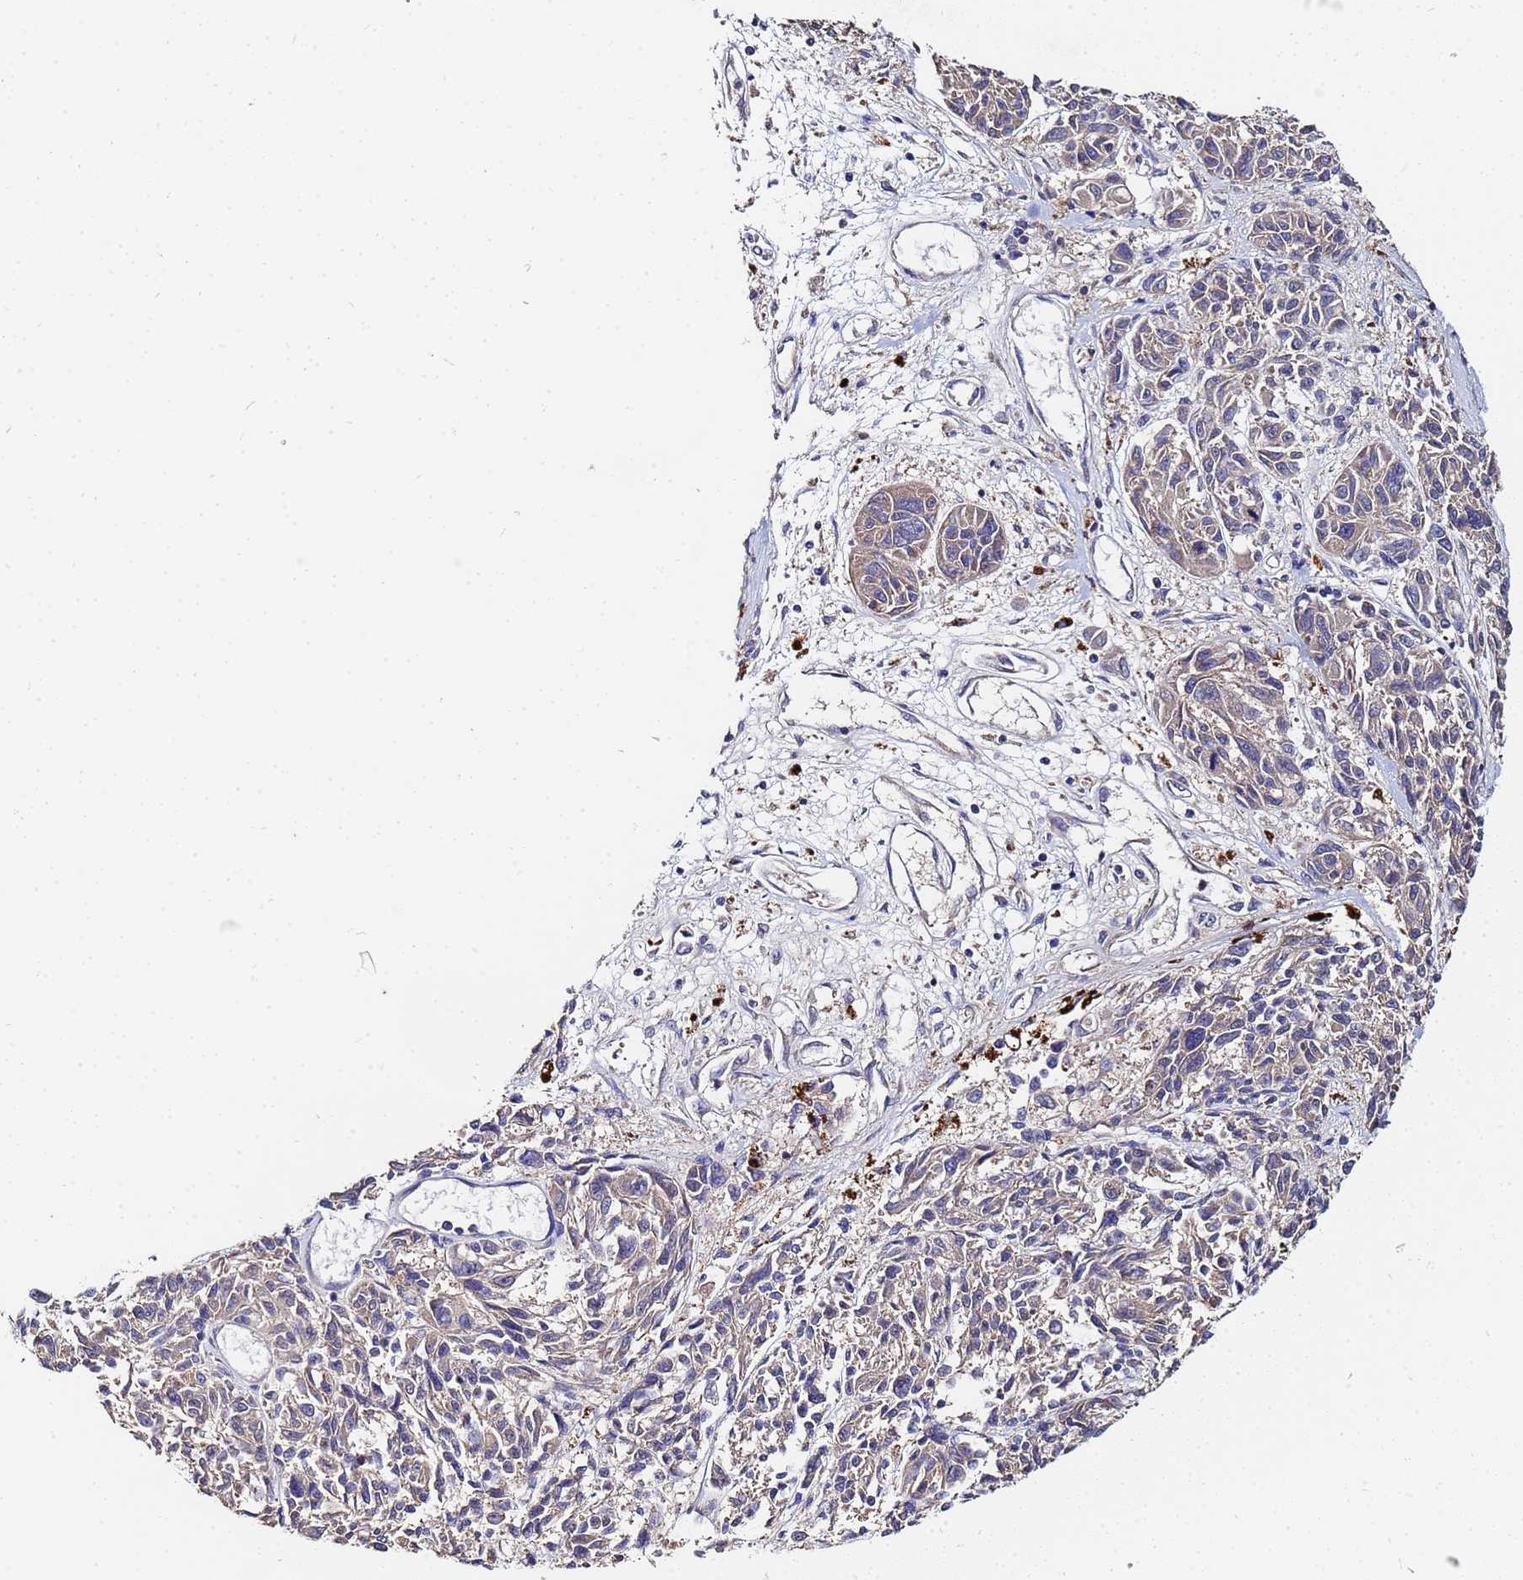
{"staining": {"intensity": "weak", "quantity": "<25%", "location": "cytoplasmic/membranous"}, "tissue": "melanoma", "cell_type": "Tumor cells", "image_type": "cancer", "snomed": [{"axis": "morphology", "description": "Malignant melanoma, NOS"}, {"axis": "topography", "description": "Skin"}], "caption": "This is an IHC histopathology image of malignant melanoma. There is no positivity in tumor cells.", "gene": "C5orf34", "patient": {"sex": "male", "age": 53}}